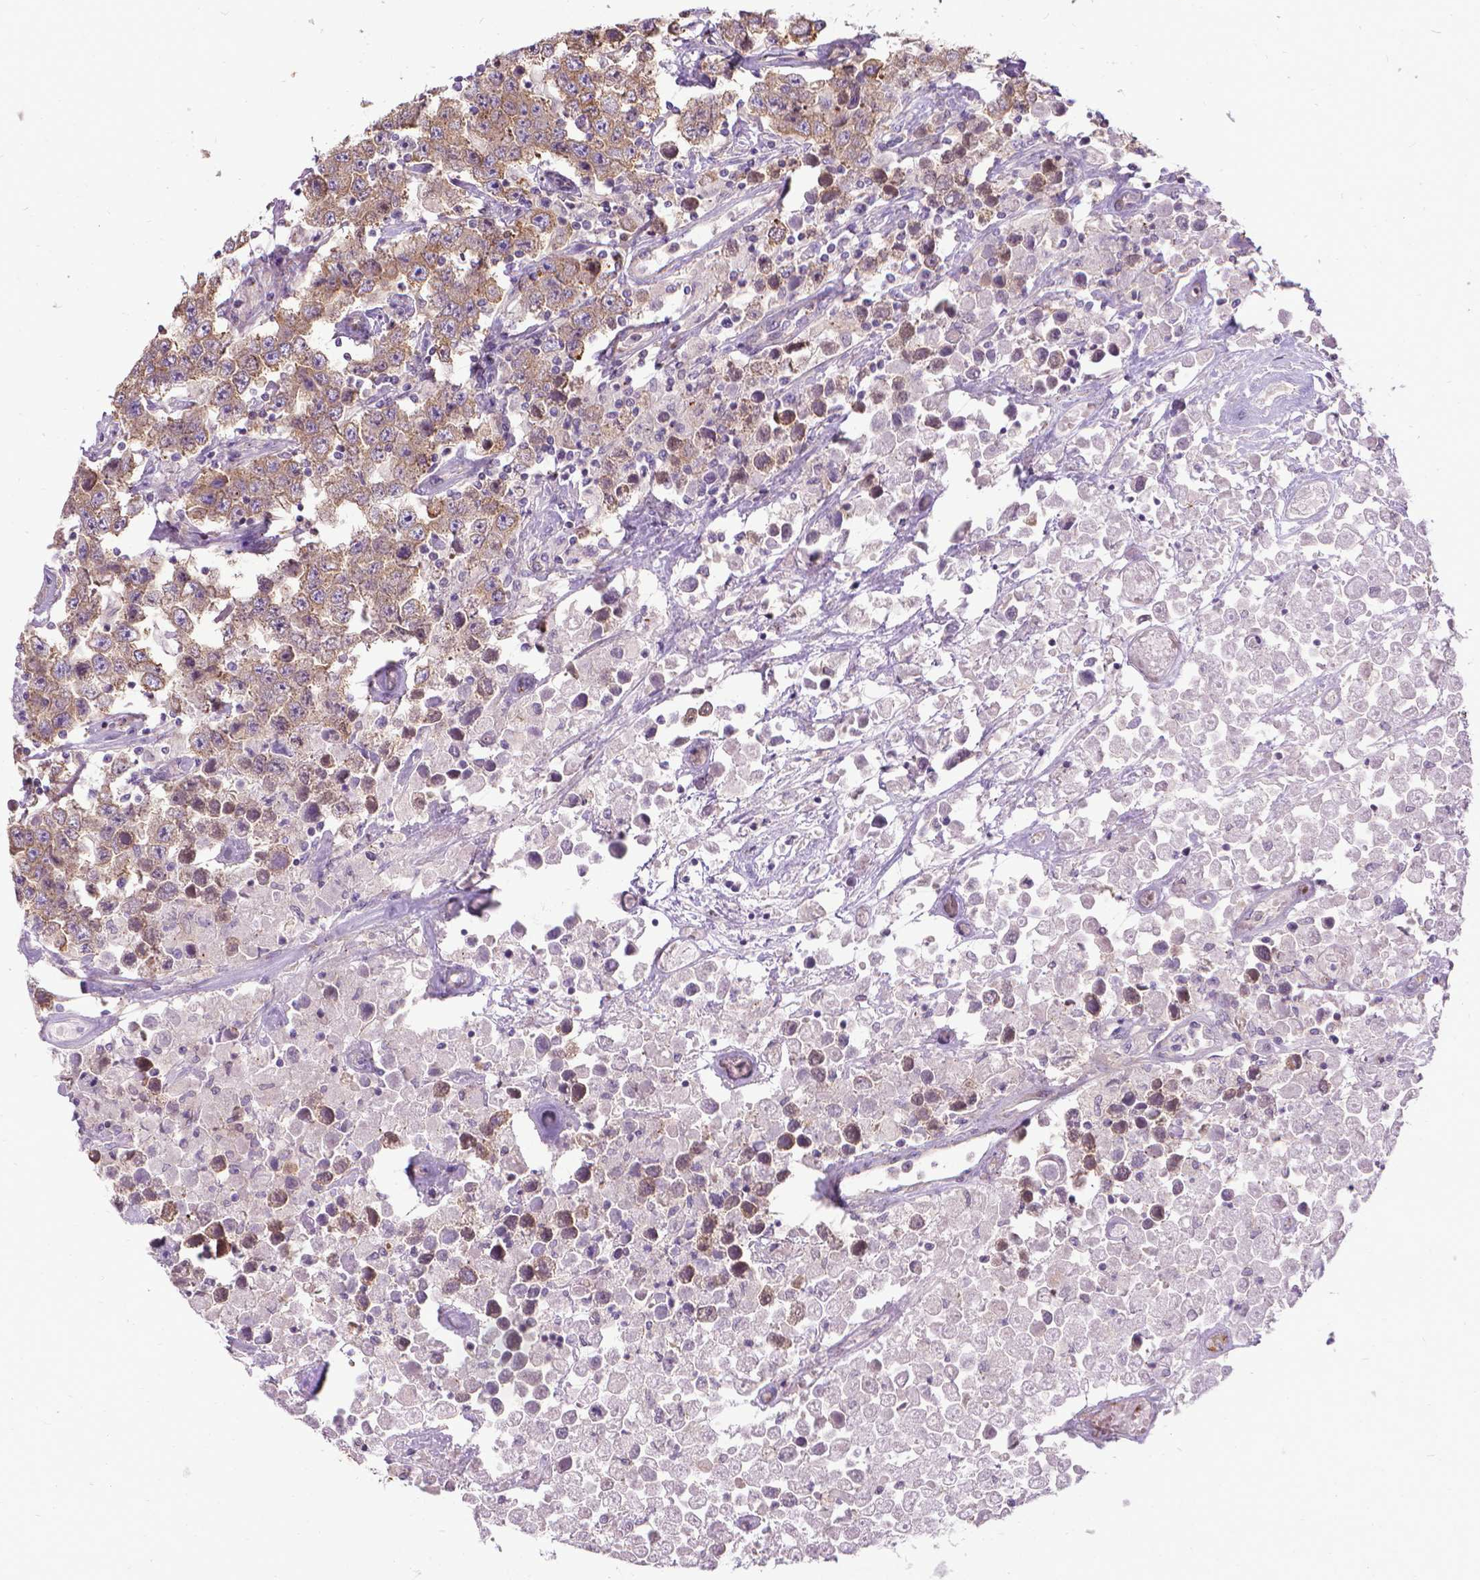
{"staining": {"intensity": "moderate", "quantity": ">75%", "location": "cytoplasmic/membranous"}, "tissue": "testis cancer", "cell_type": "Tumor cells", "image_type": "cancer", "snomed": [{"axis": "morphology", "description": "Seminoma, NOS"}, {"axis": "topography", "description": "Testis"}], "caption": "Testis cancer (seminoma) stained for a protein displays moderate cytoplasmic/membranous positivity in tumor cells.", "gene": "CFAP299", "patient": {"sex": "male", "age": 52}}